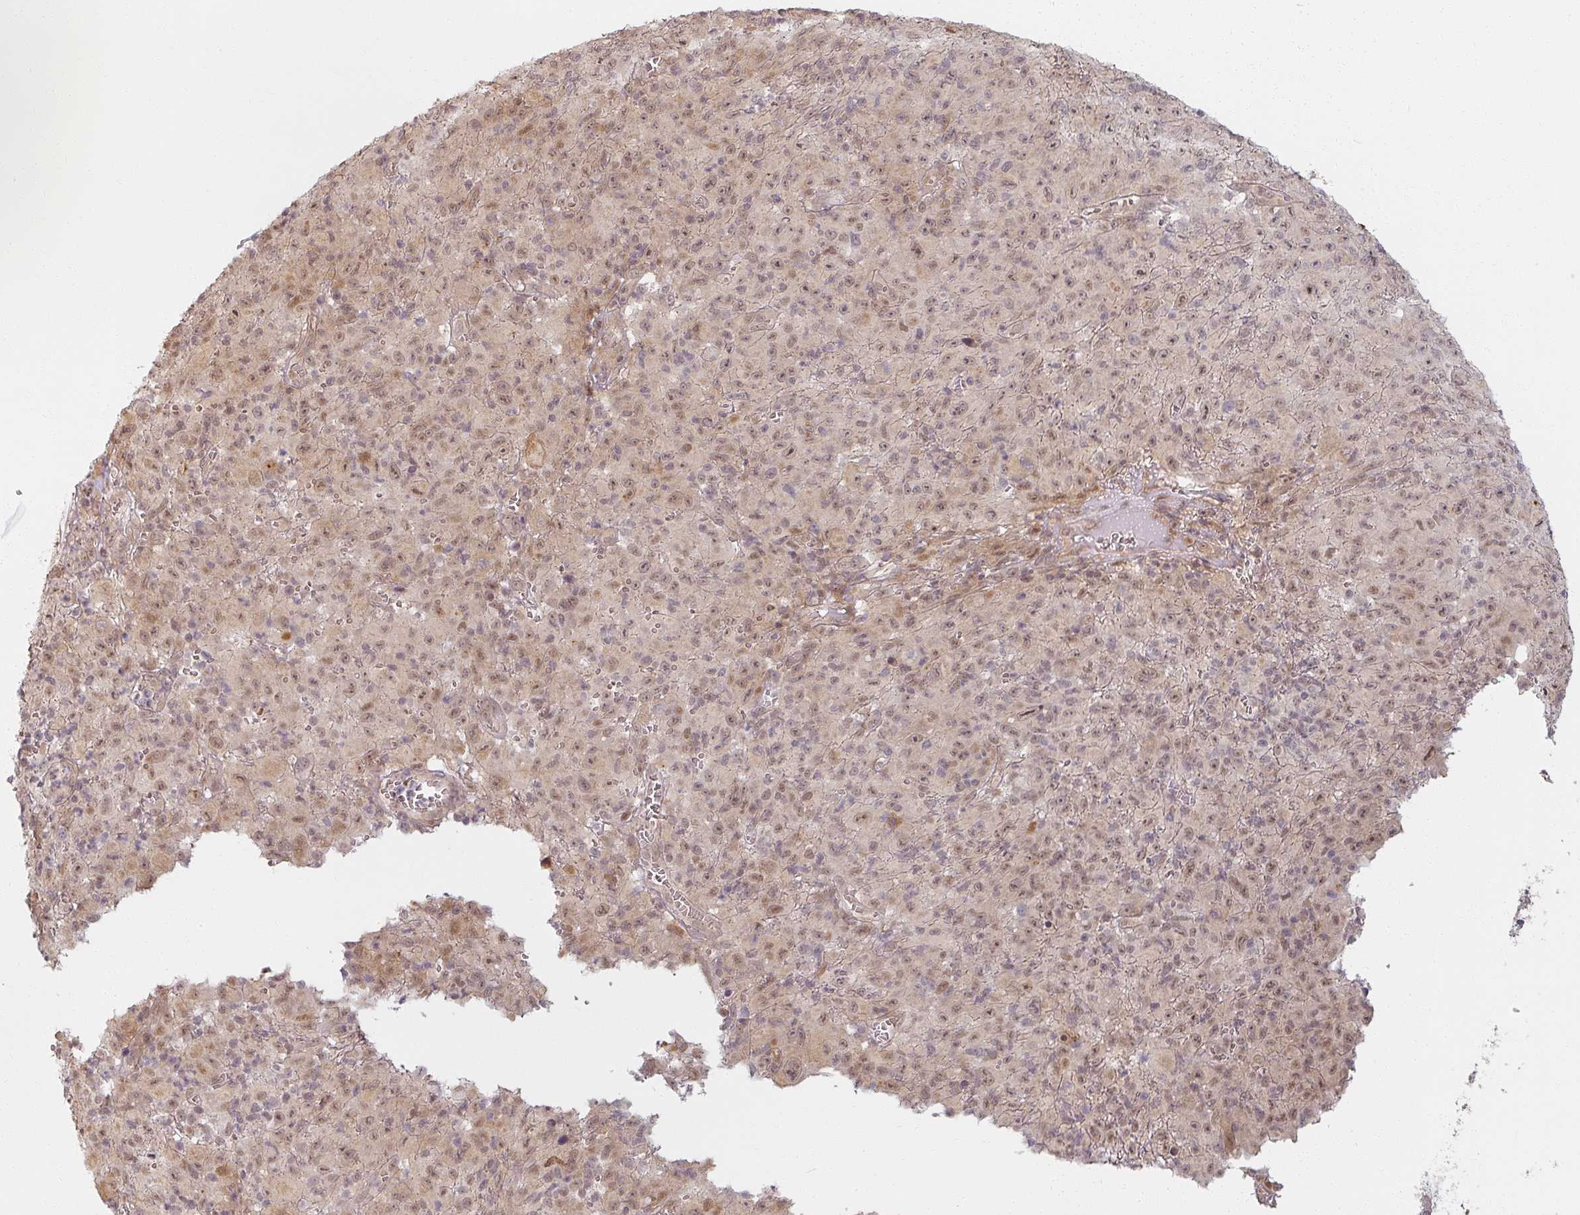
{"staining": {"intensity": "moderate", "quantity": ">75%", "location": "nuclear"}, "tissue": "melanoma", "cell_type": "Tumor cells", "image_type": "cancer", "snomed": [{"axis": "morphology", "description": "Malignant melanoma, NOS"}, {"axis": "topography", "description": "Skin"}], "caption": "A photomicrograph showing moderate nuclear expression in about >75% of tumor cells in malignant melanoma, as visualized by brown immunohistochemical staining.", "gene": "MED19", "patient": {"sex": "male", "age": 46}}